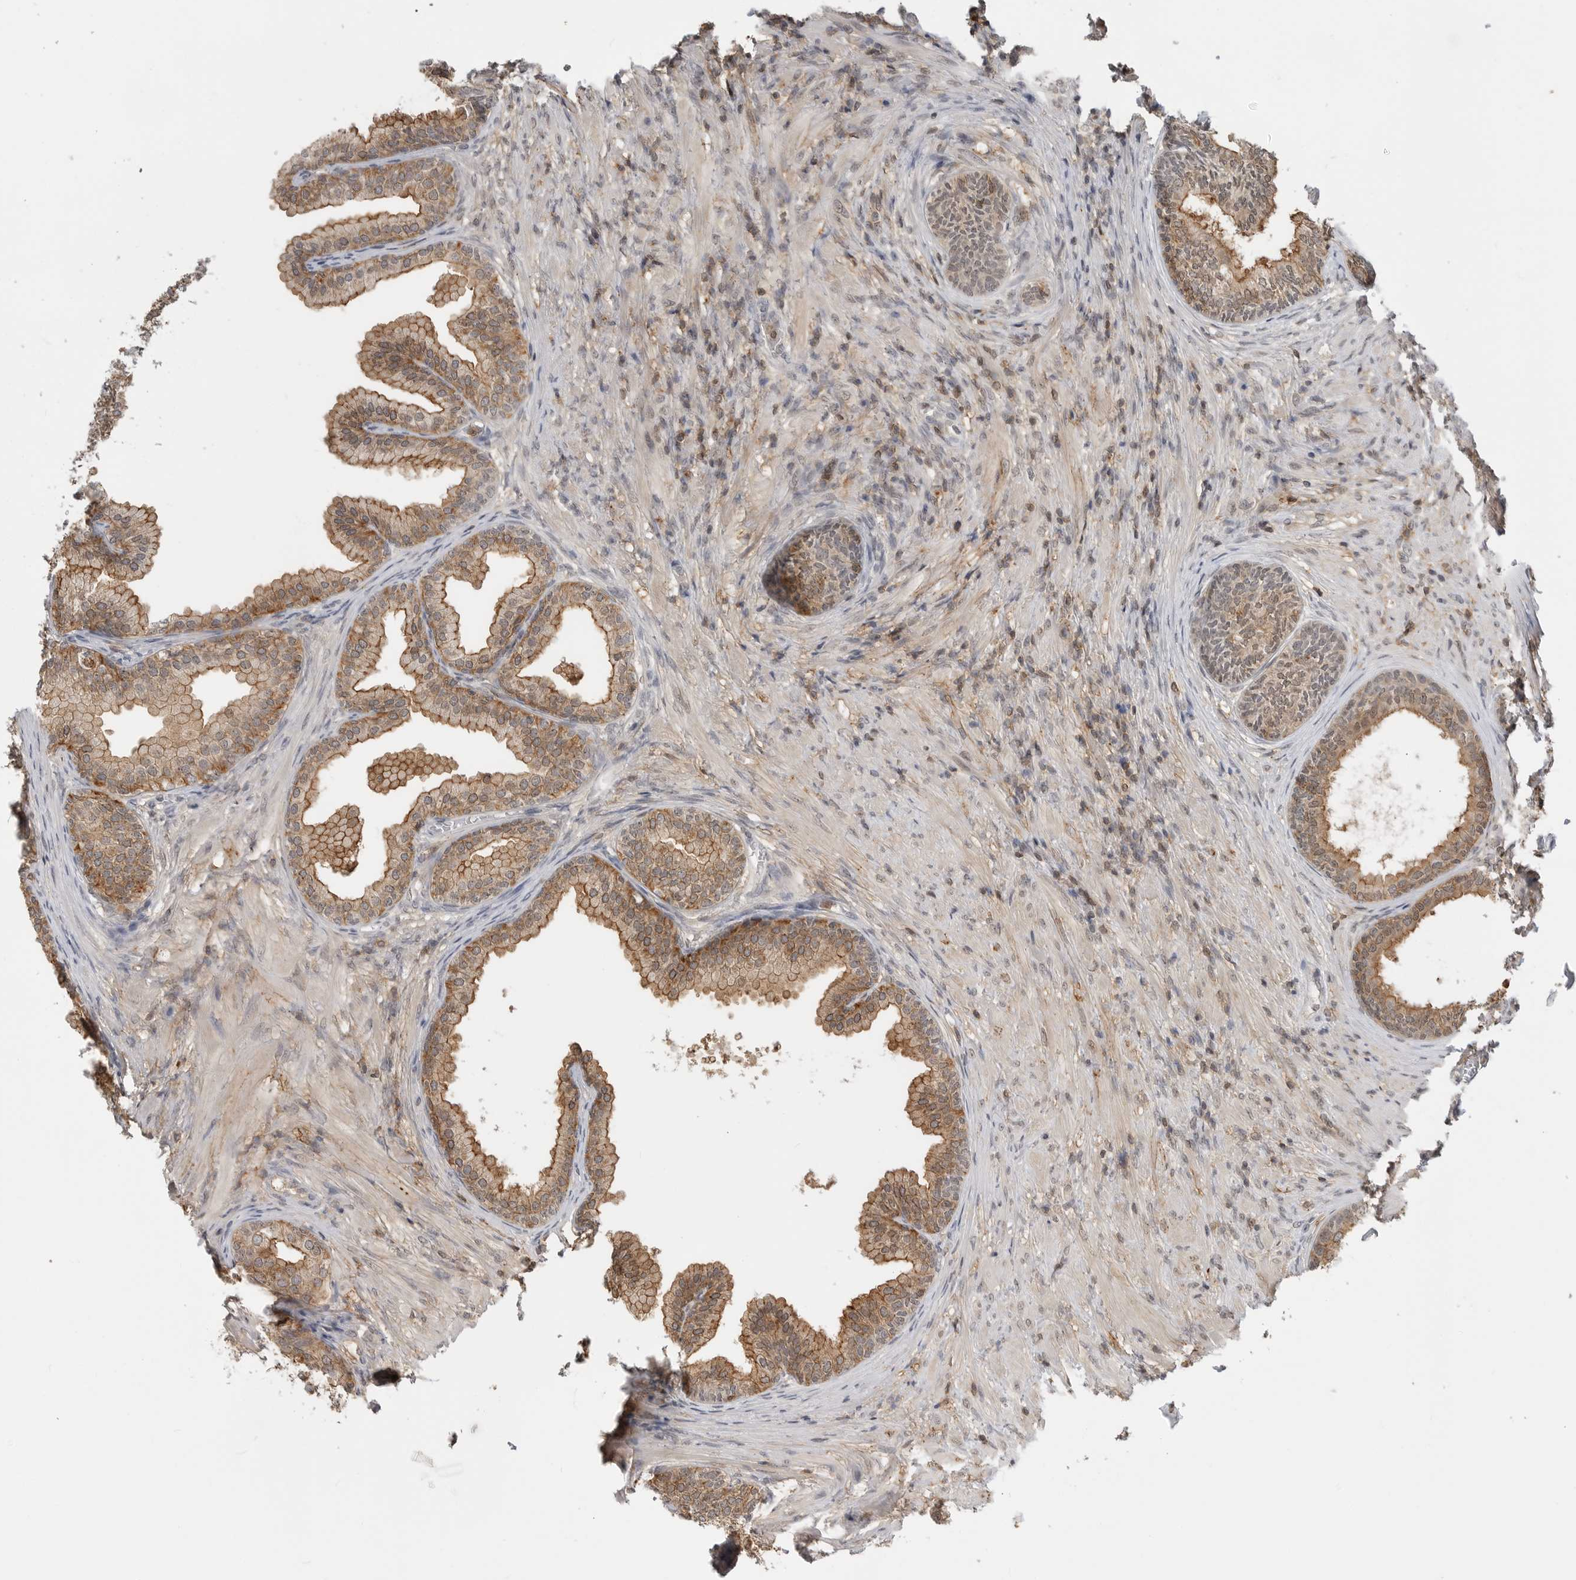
{"staining": {"intensity": "strong", "quantity": ">75%", "location": "cytoplasmic/membranous,nuclear"}, "tissue": "prostate", "cell_type": "Glandular cells", "image_type": "normal", "snomed": [{"axis": "morphology", "description": "Normal tissue, NOS"}, {"axis": "topography", "description": "Prostate"}], "caption": "Immunohistochemical staining of unremarkable human prostate demonstrates strong cytoplasmic/membranous,nuclear protein staining in about >75% of glandular cells.", "gene": "ANXA11", "patient": {"sex": "male", "age": 76}}